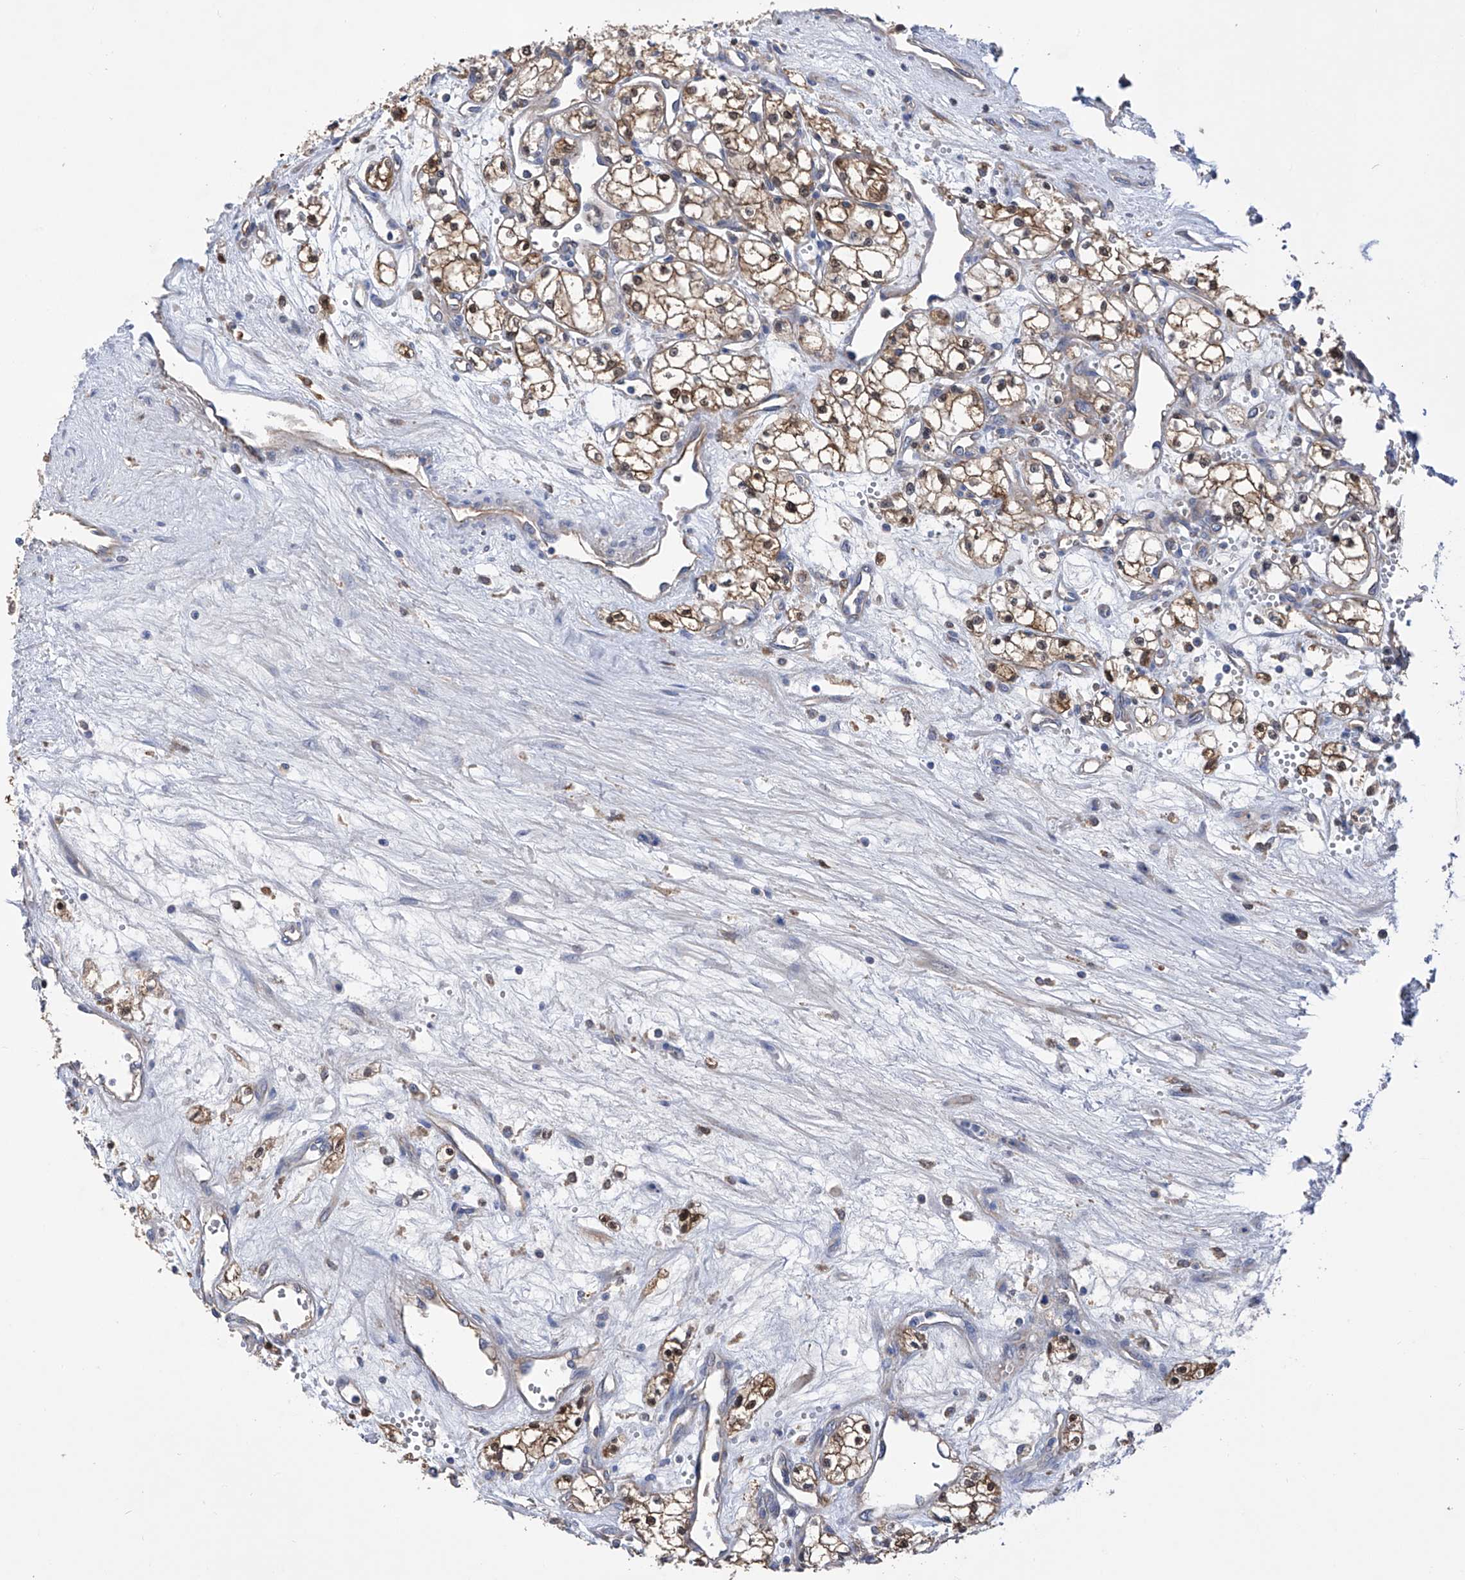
{"staining": {"intensity": "moderate", "quantity": "25%-75%", "location": "cytoplasmic/membranous,nuclear"}, "tissue": "renal cancer", "cell_type": "Tumor cells", "image_type": "cancer", "snomed": [{"axis": "morphology", "description": "Adenocarcinoma, NOS"}, {"axis": "topography", "description": "Kidney"}], "caption": "Moderate cytoplasmic/membranous and nuclear protein staining is present in approximately 25%-75% of tumor cells in adenocarcinoma (renal).", "gene": "SPATA20", "patient": {"sex": "male", "age": 59}}